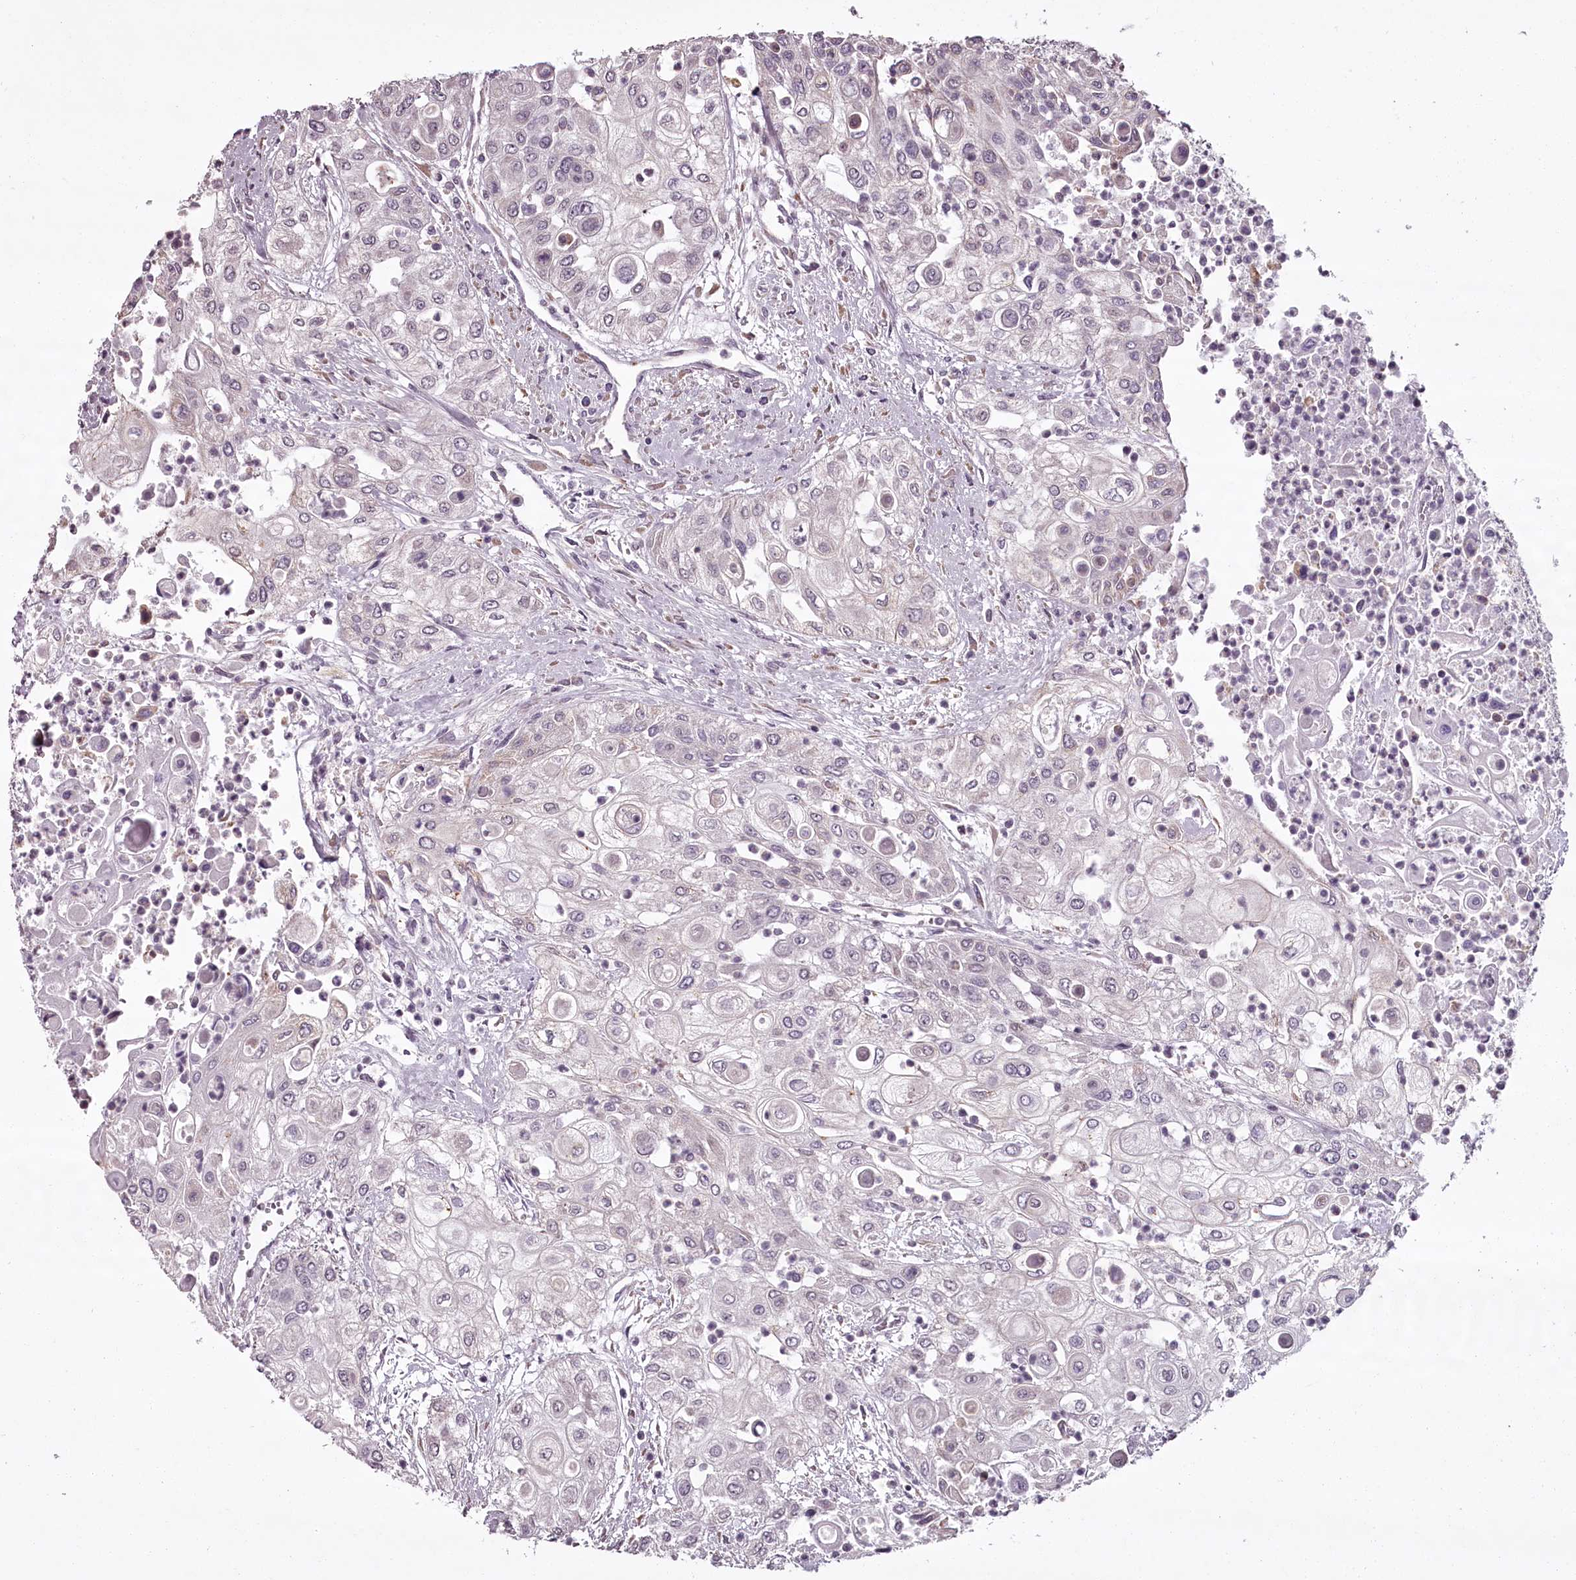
{"staining": {"intensity": "negative", "quantity": "none", "location": "none"}, "tissue": "urothelial cancer", "cell_type": "Tumor cells", "image_type": "cancer", "snomed": [{"axis": "morphology", "description": "Urothelial carcinoma, High grade"}, {"axis": "topography", "description": "Urinary bladder"}], "caption": "Protein analysis of urothelial carcinoma (high-grade) displays no significant positivity in tumor cells.", "gene": "CCDC92", "patient": {"sex": "female", "age": 79}}